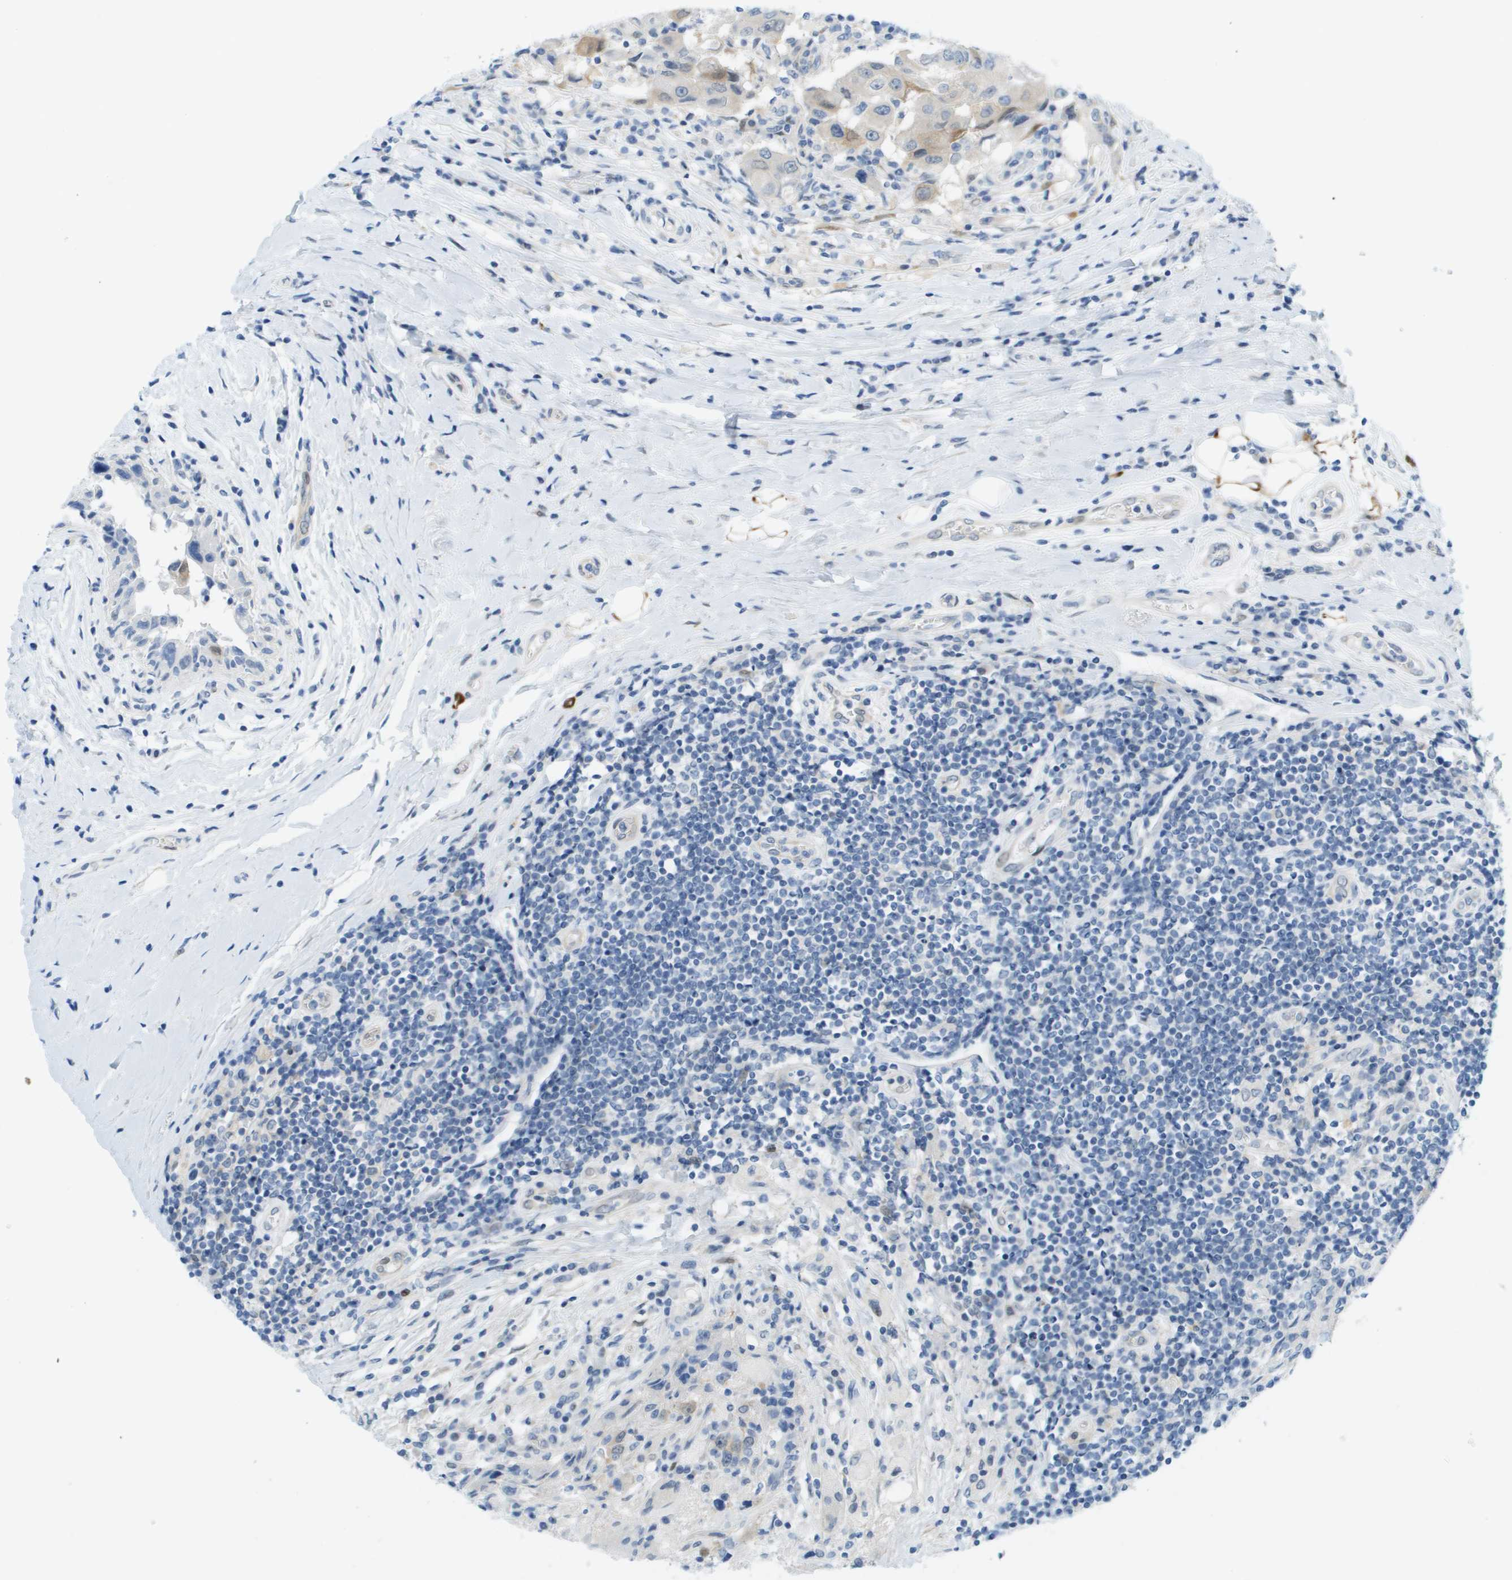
{"staining": {"intensity": "weak", "quantity": "<25%", "location": "cytoplasmic/membranous"}, "tissue": "breast cancer", "cell_type": "Tumor cells", "image_type": "cancer", "snomed": [{"axis": "morphology", "description": "Duct carcinoma"}, {"axis": "topography", "description": "Breast"}], "caption": "Immunohistochemical staining of breast cancer displays no significant expression in tumor cells.", "gene": "CUL9", "patient": {"sex": "female", "age": 27}}